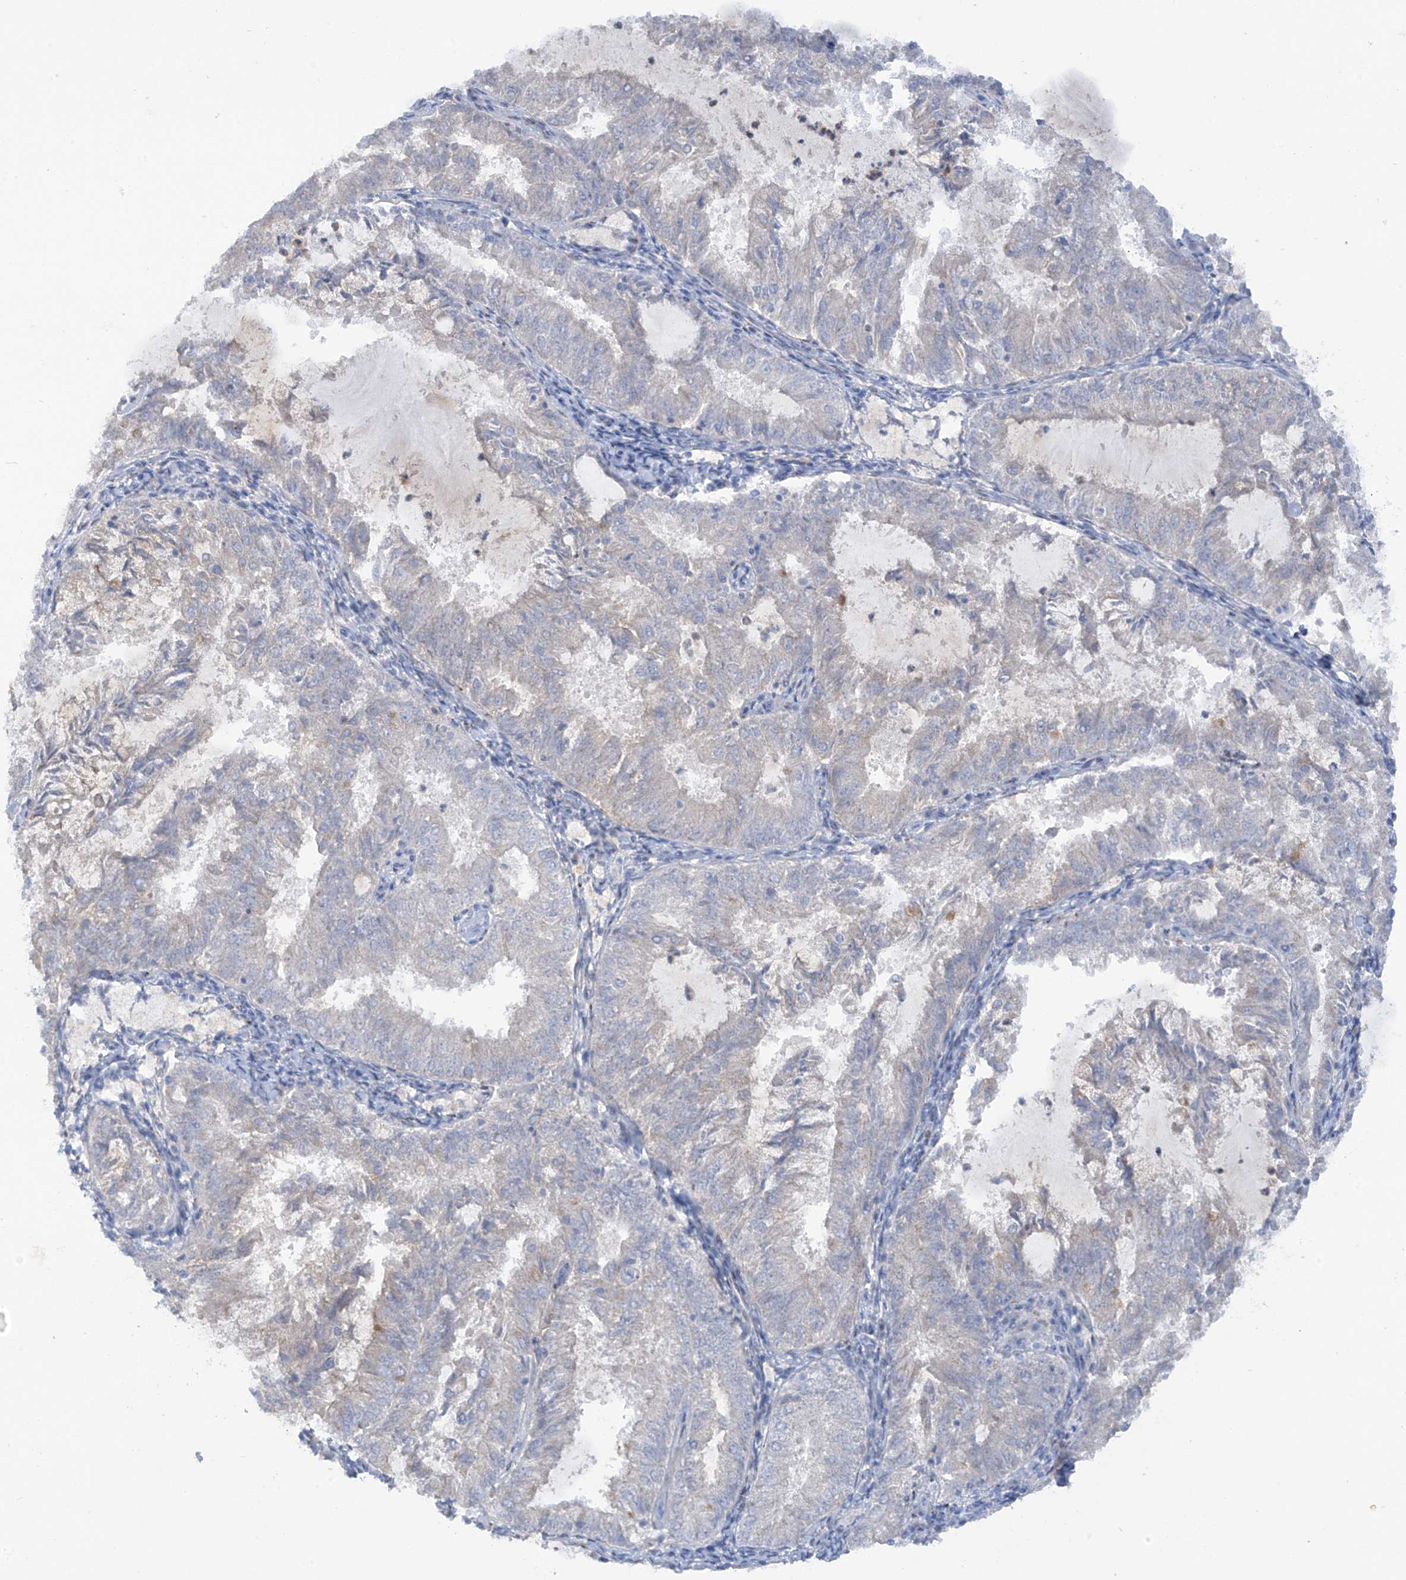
{"staining": {"intensity": "negative", "quantity": "none", "location": "none"}, "tissue": "endometrial cancer", "cell_type": "Tumor cells", "image_type": "cancer", "snomed": [{"axis": "morphology", "description": "Adenocarcinoma, NOS"}, {"axis": "topography", "description": "Endometrium"}], "caption": "This is a image of IHC staining of endometrial cancer (adenocarcinoma), which shows no expression in tumor cells.", "gene": "TRMT2B", "patient": {"sex": "female", "age": 57}}